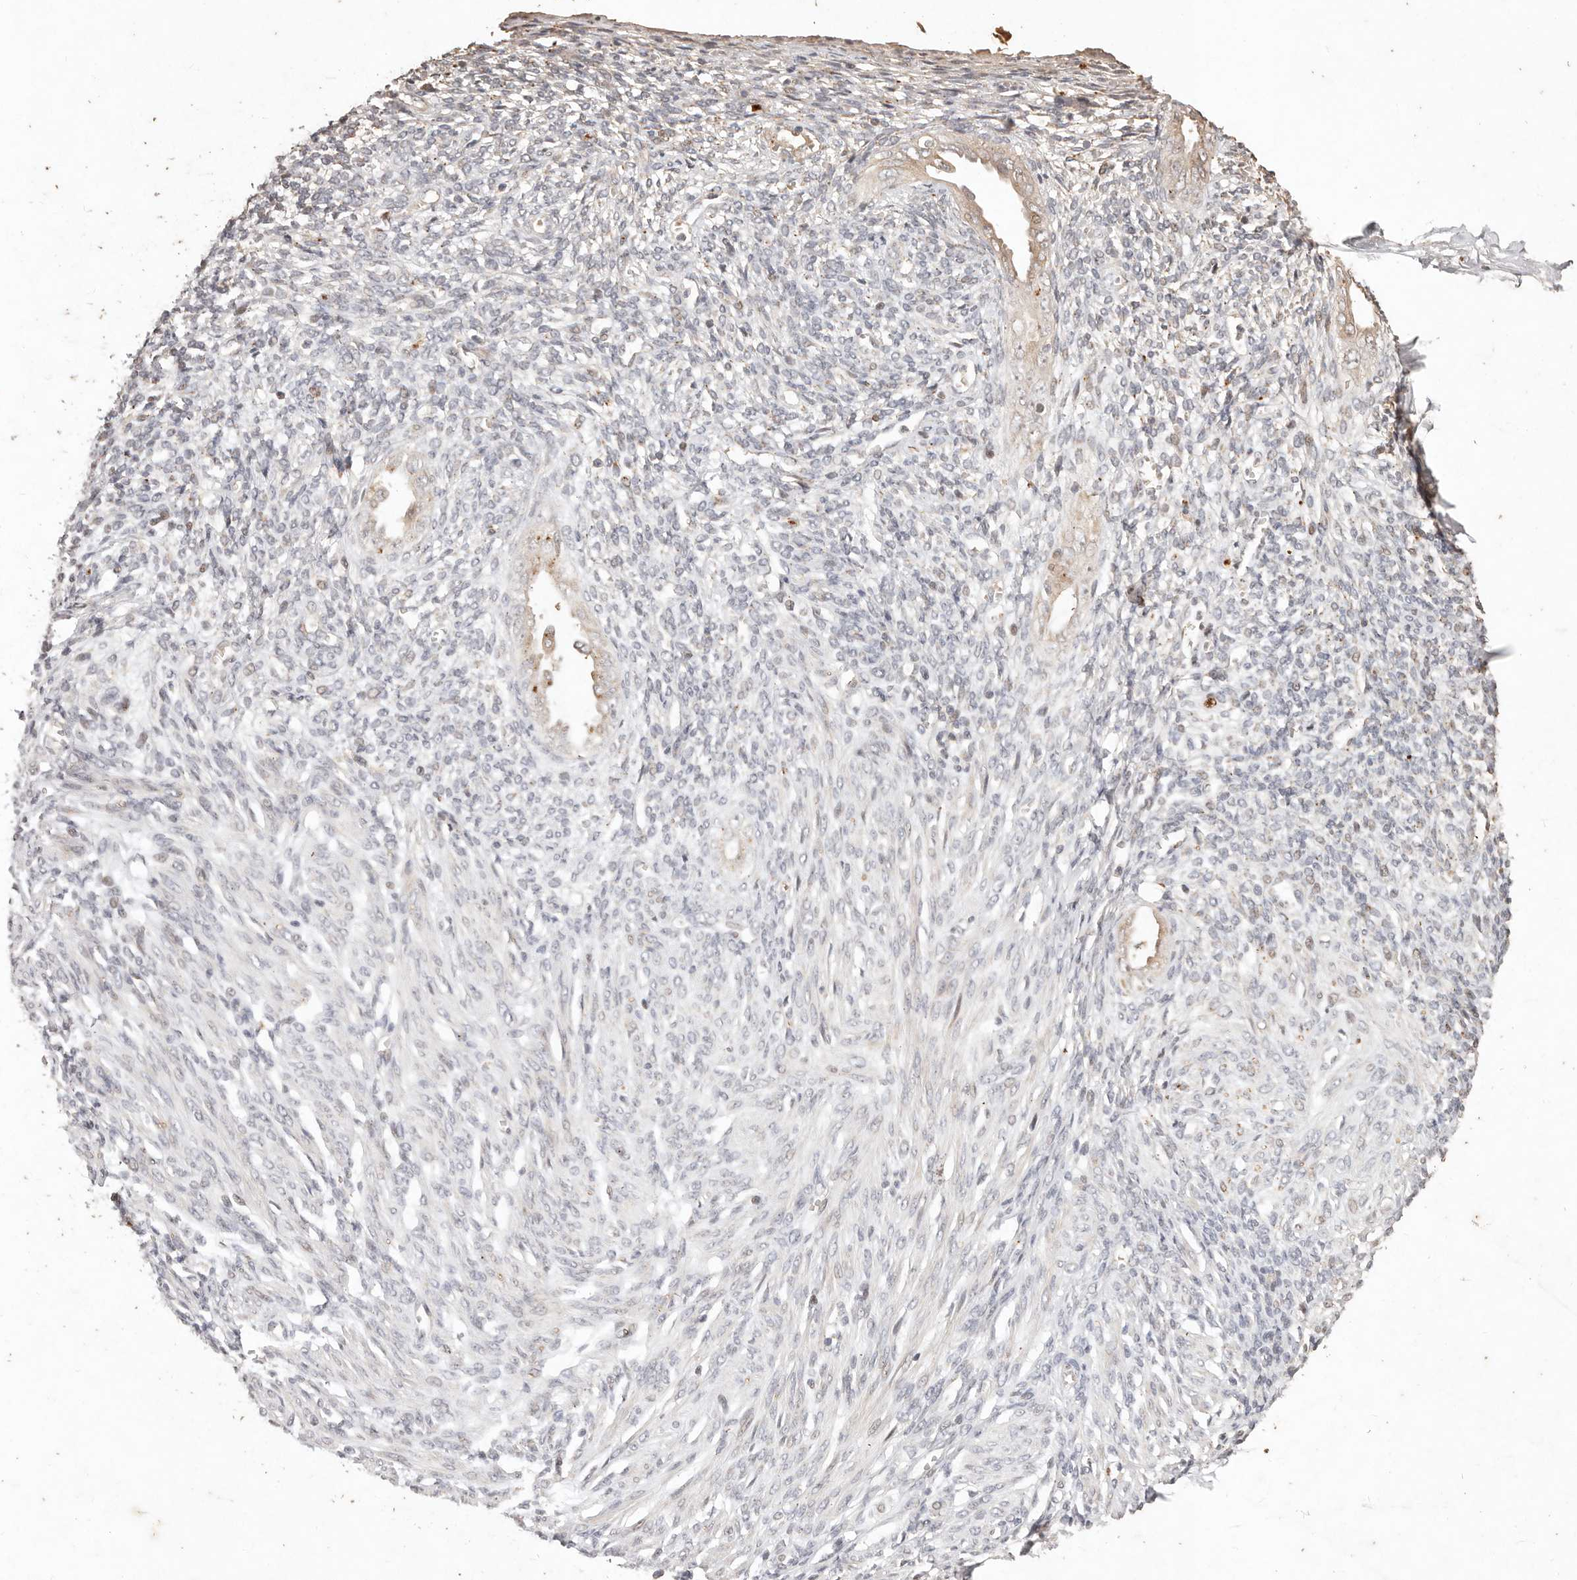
{"staining": {"intensity": "negative", "quantity": "none", "location": "none"}, "tissue": "endometrium", "cell_type": "Cells in endometrial stroma", "image_type": "normal", "snomed": [{"axis": "morphology", "description": "Normal tissue, NOS"}, {"axis": "topography", "description": "Endometrium"}], "caption": "This photomicrograph is of benign endometrium stained with immunohistochemistry (IHC) to label a protein in brown with the nuclei are counter-stained blue. There is no staining in cells in endometrial stroma. (IHC, brightfield microscopy, high magnification).", "gene": "KIF9", "patient": {"sex": "female", "age": 66}}